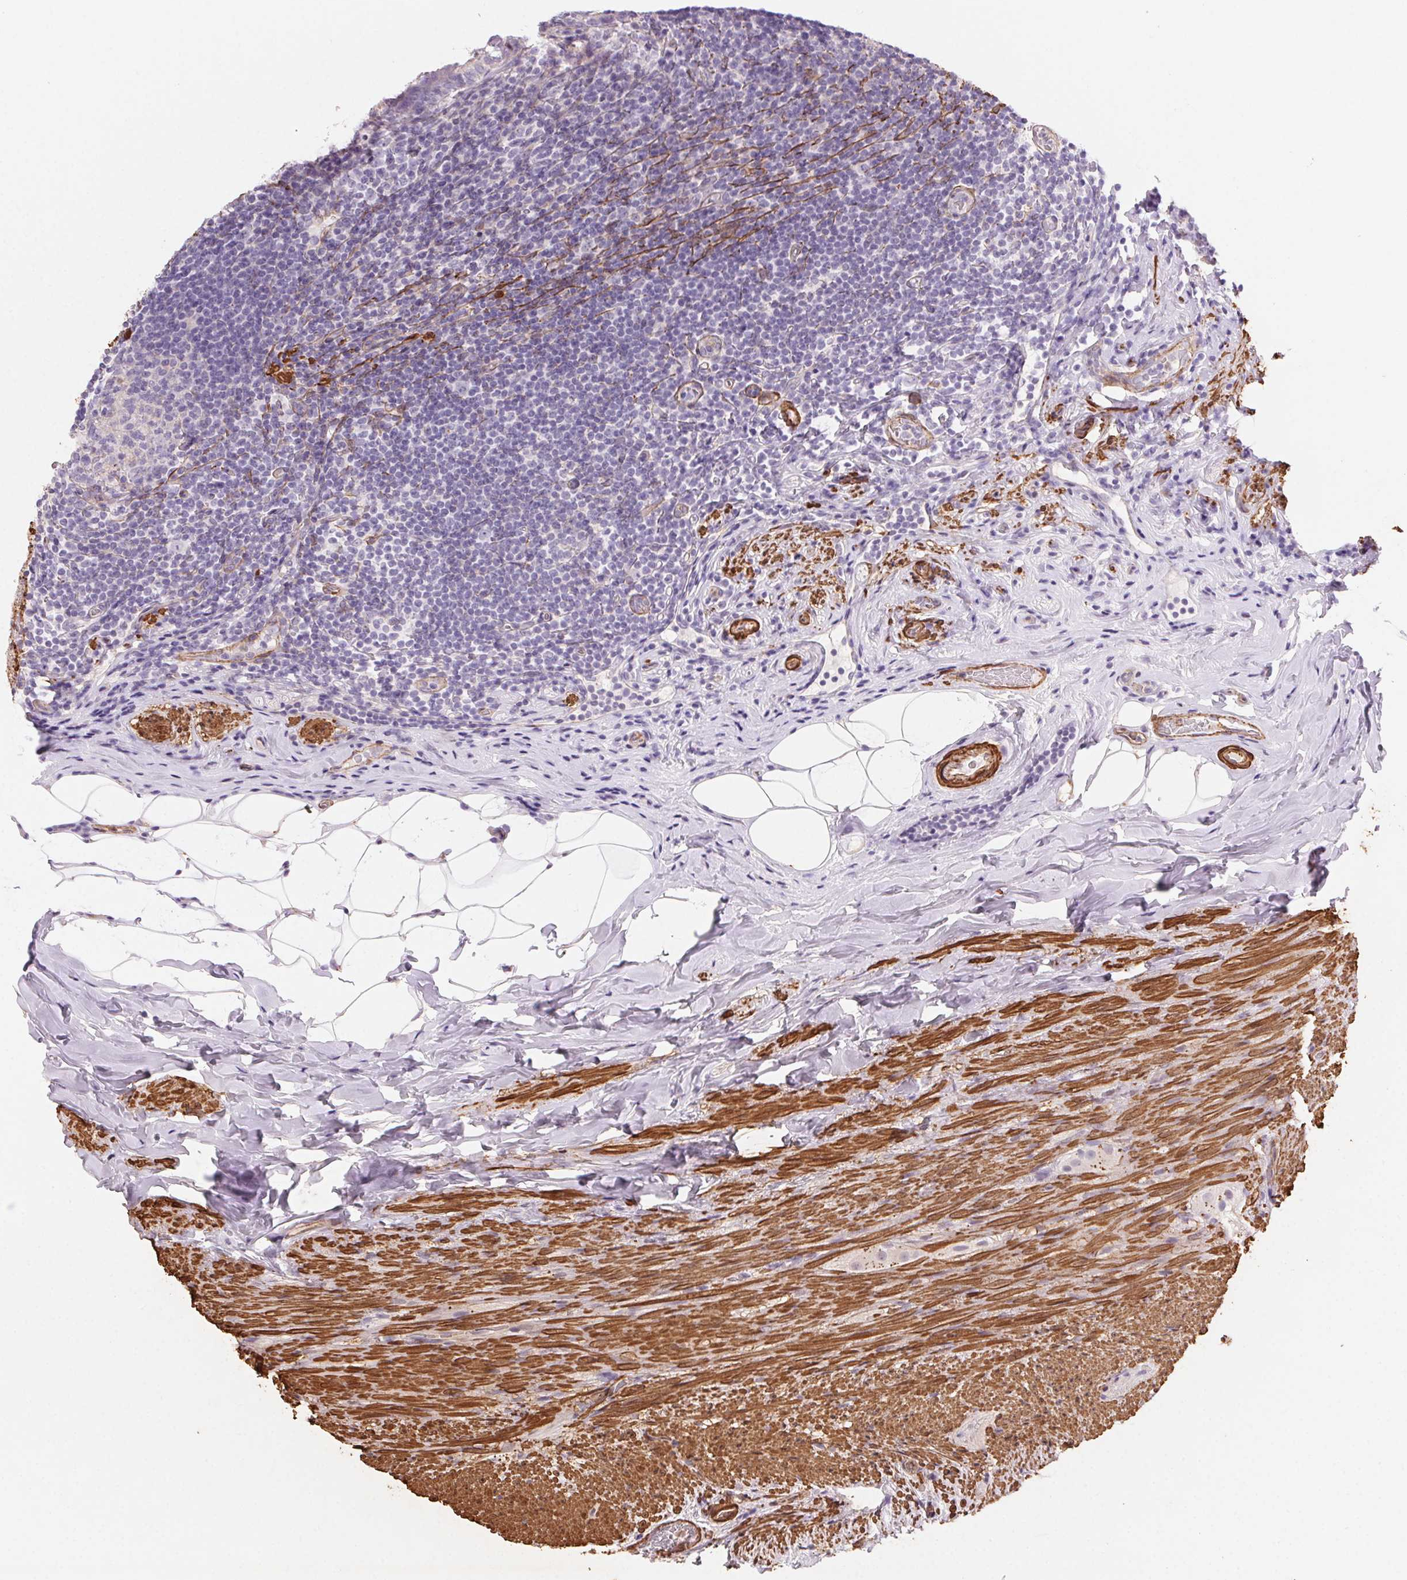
{"staining": {"intensity": "negative", "quantity": "none", "location": "none"}, "tissue": "appendix", "cell_type": "Glandular cells", "image_type": "normal", "snomed": [{"axis": "morphology", "description": "Normal tissue, NOS"}, {"axis": "topography", "description": "Appendix"}], "caption": "The image exhibits no significant staining in glandular cells of appendix. The staining was performed using DAB to visualize the protein expression in brown, while the nuclei were stained in blue with hematoxylin (Magnification: 20x).", "gene": "GPX8", "patient": {"sex": "male", "age": 47}}